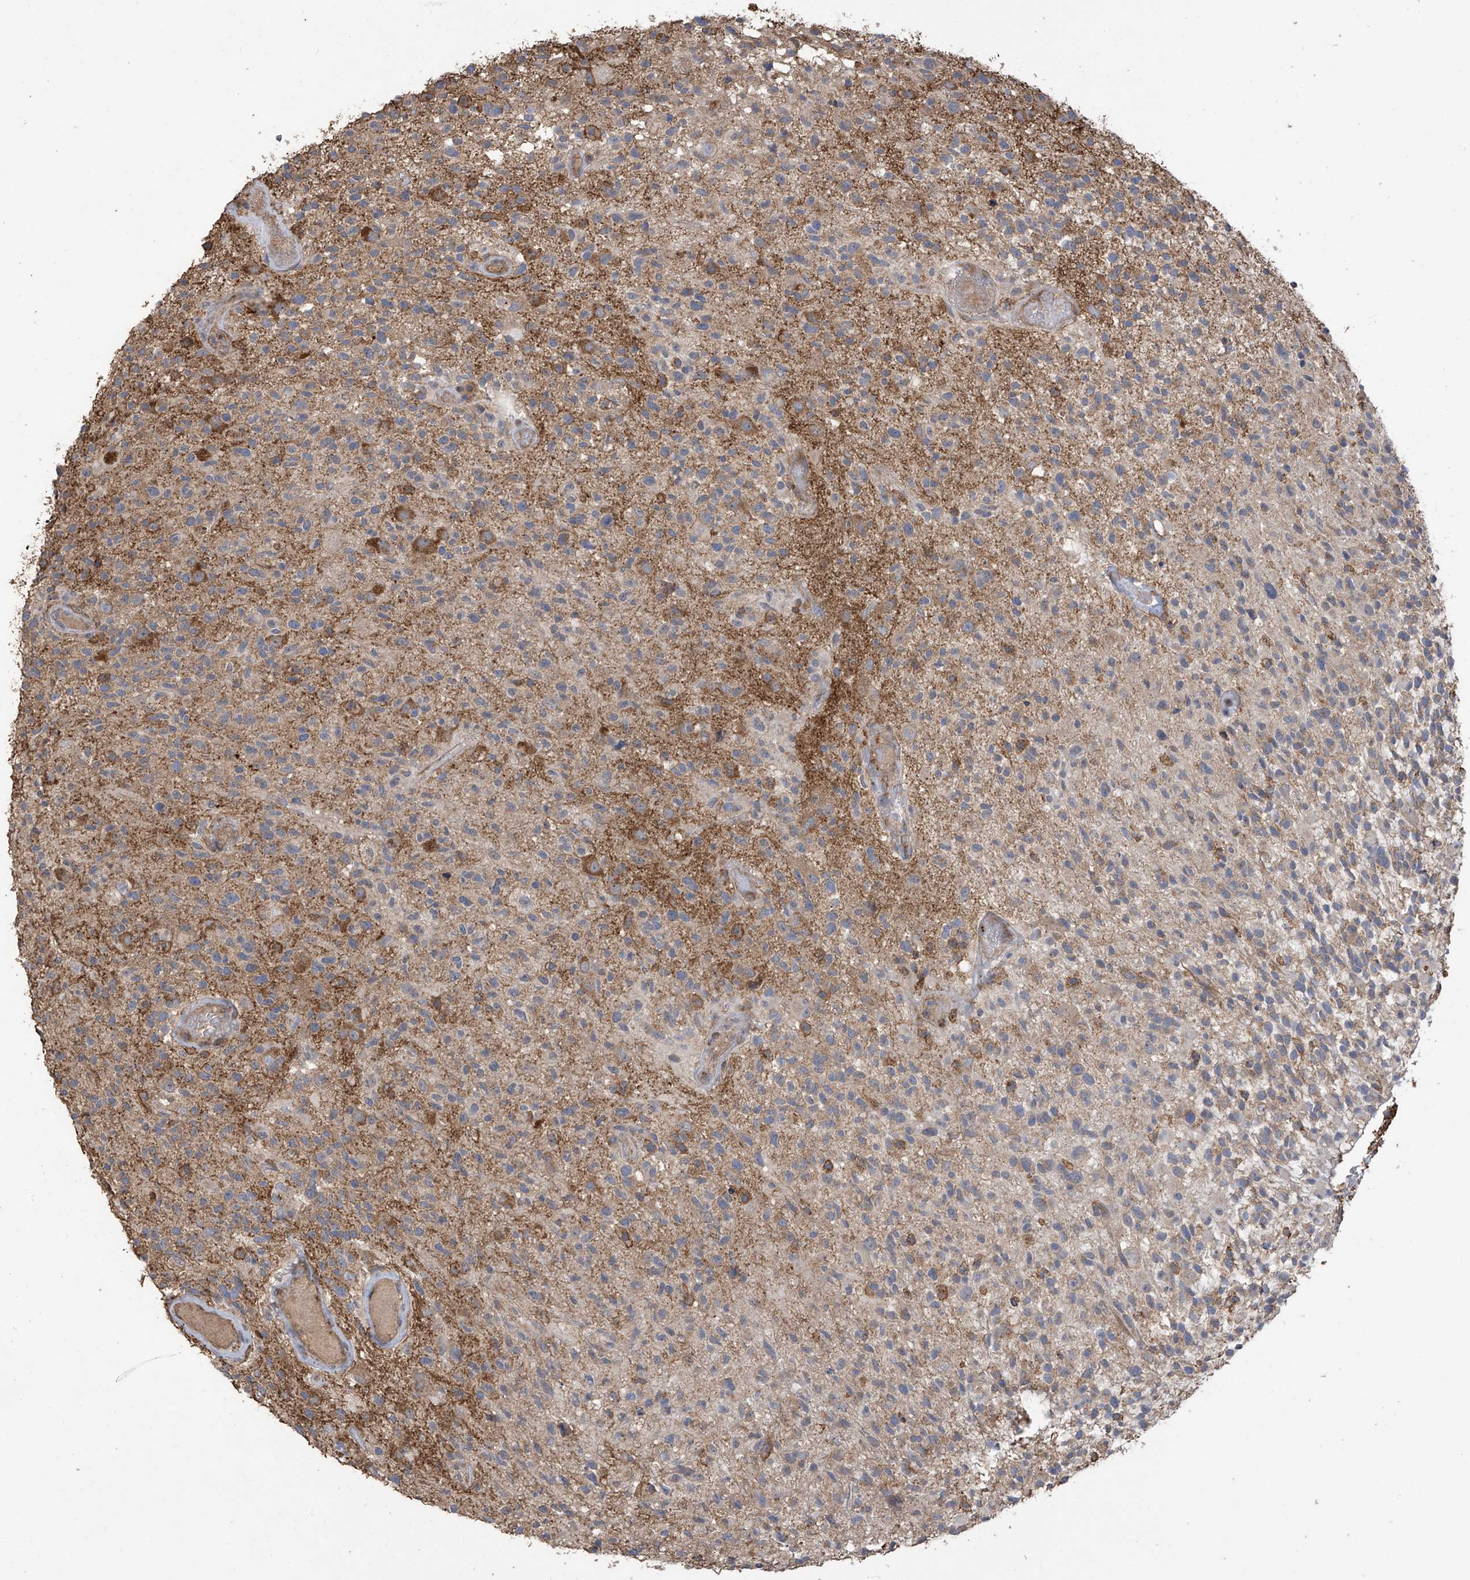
{"staining": {"intensity": "negative", "quantity": "none", "location": "none"}, "tissue": "glioma", "cell_type": "Tumor cells", "image_type": "cancer", "snomed": [{"axis": "morphology", "description": "Glioma, malignant, High grade"}, {"axis": "morphology", "description": "Glioblastoma, NOS"}, {"axis": "topography", "description": "Brain"}], "caption": "Tumor cells are negative for protein expression in human glioblastoma.", "gene": "COX10", "patient": {"sex": "male", "age": 60}}